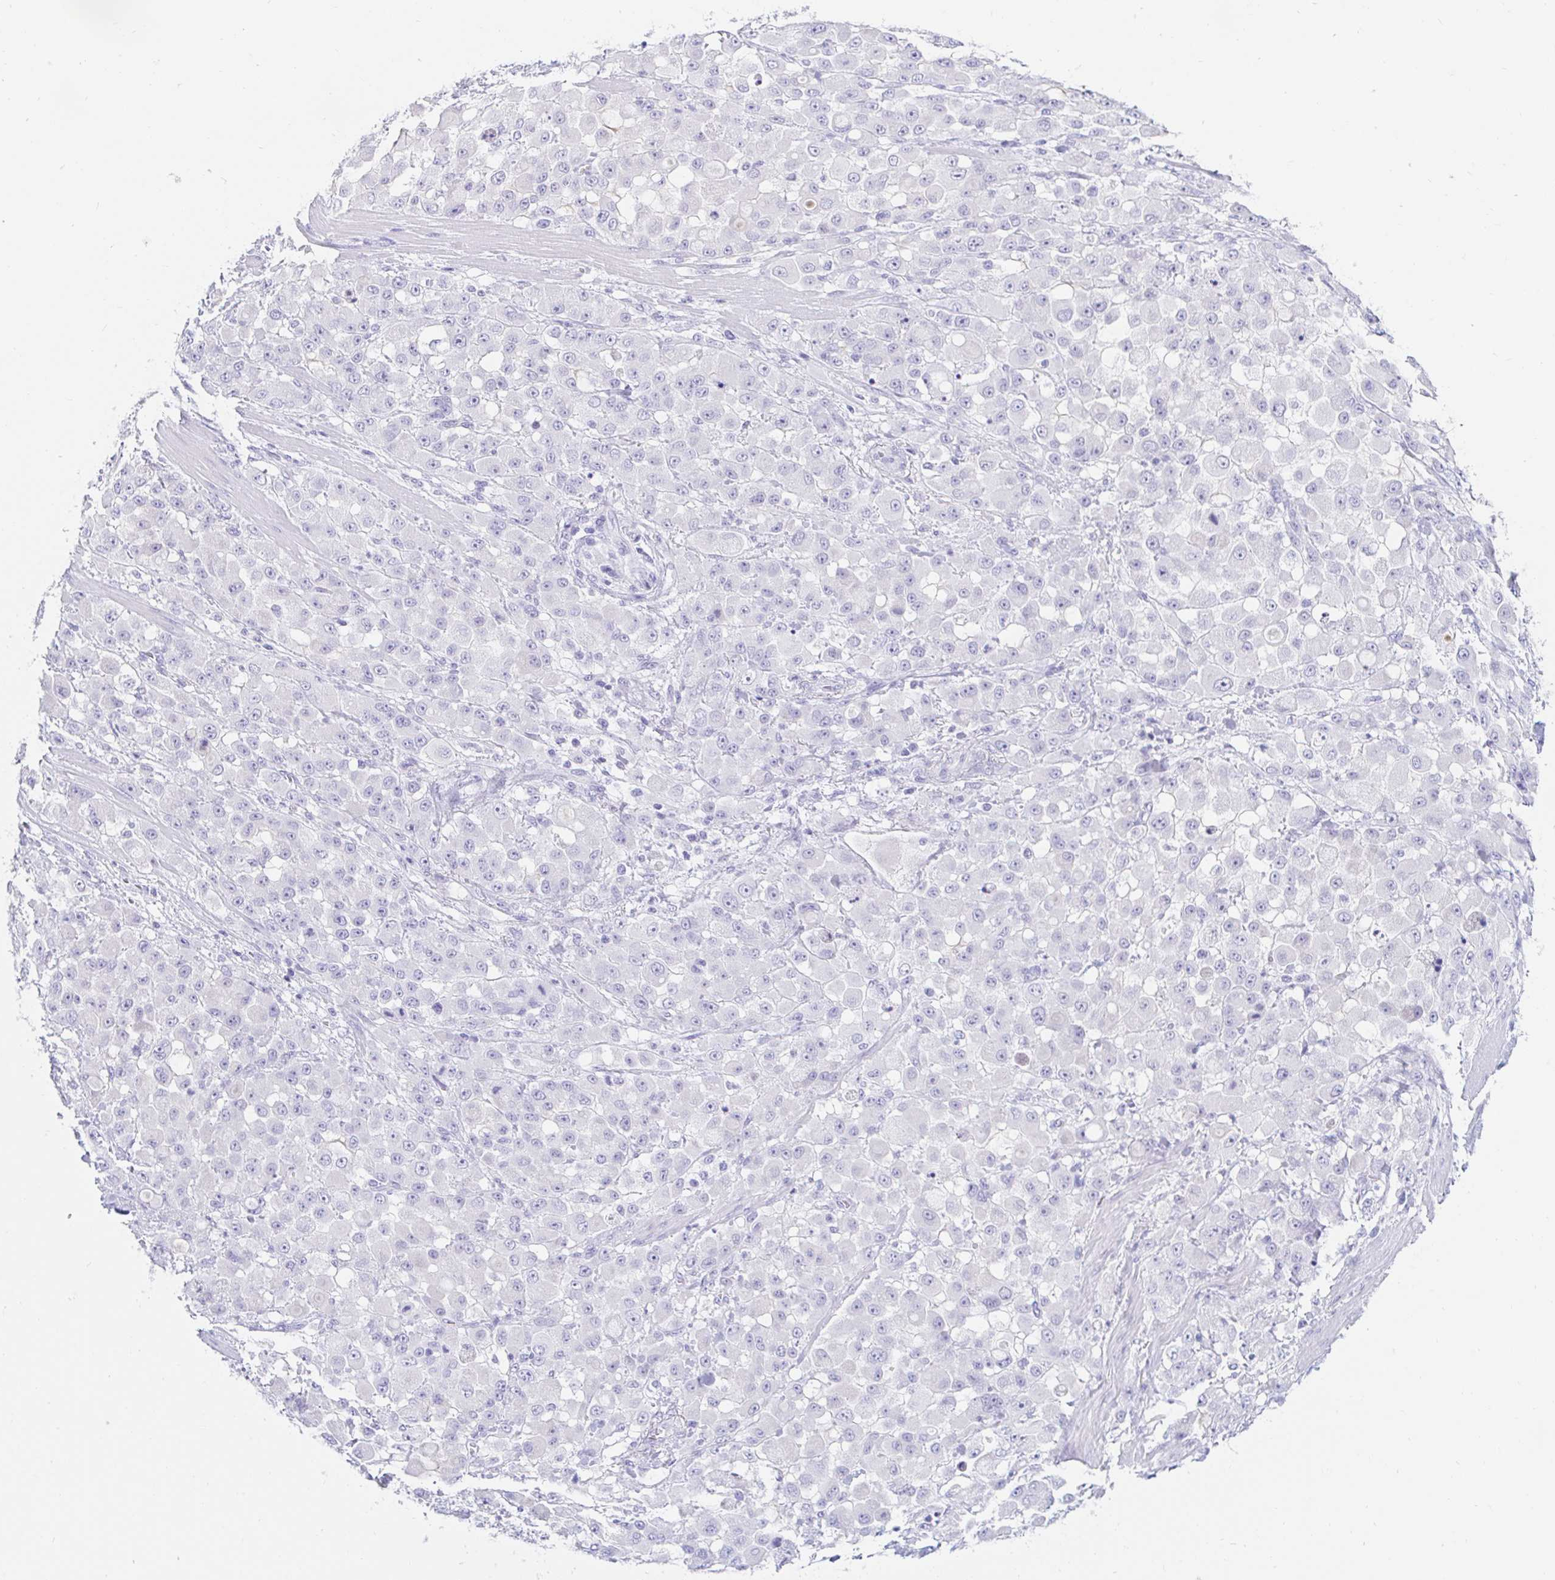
{"staining": {"intensity": "negative", "quantity": "none", "location": "none"}, "tissue": "stomach cancer", "cell_type": "Tumor cells", "image_type": "cancer", "snomed": [{"axis": "morphology", "description": "Adenocarcinoma, NOS"}, {"axis": "topography", "description": "Stomach"}], "caption": "The histopathology image demonstrates no significant staining in tumor cells of adenocarcinoma (stomach). The staining was performed using DAB (3,3'-diaminobenzidine) to visualize the protein expression in brown, while the nuclei were stained in blue with hematoxylin (Magnification: 20x).", "gene": "TEX44", "patient": {"sex": "female", "age": 76}}